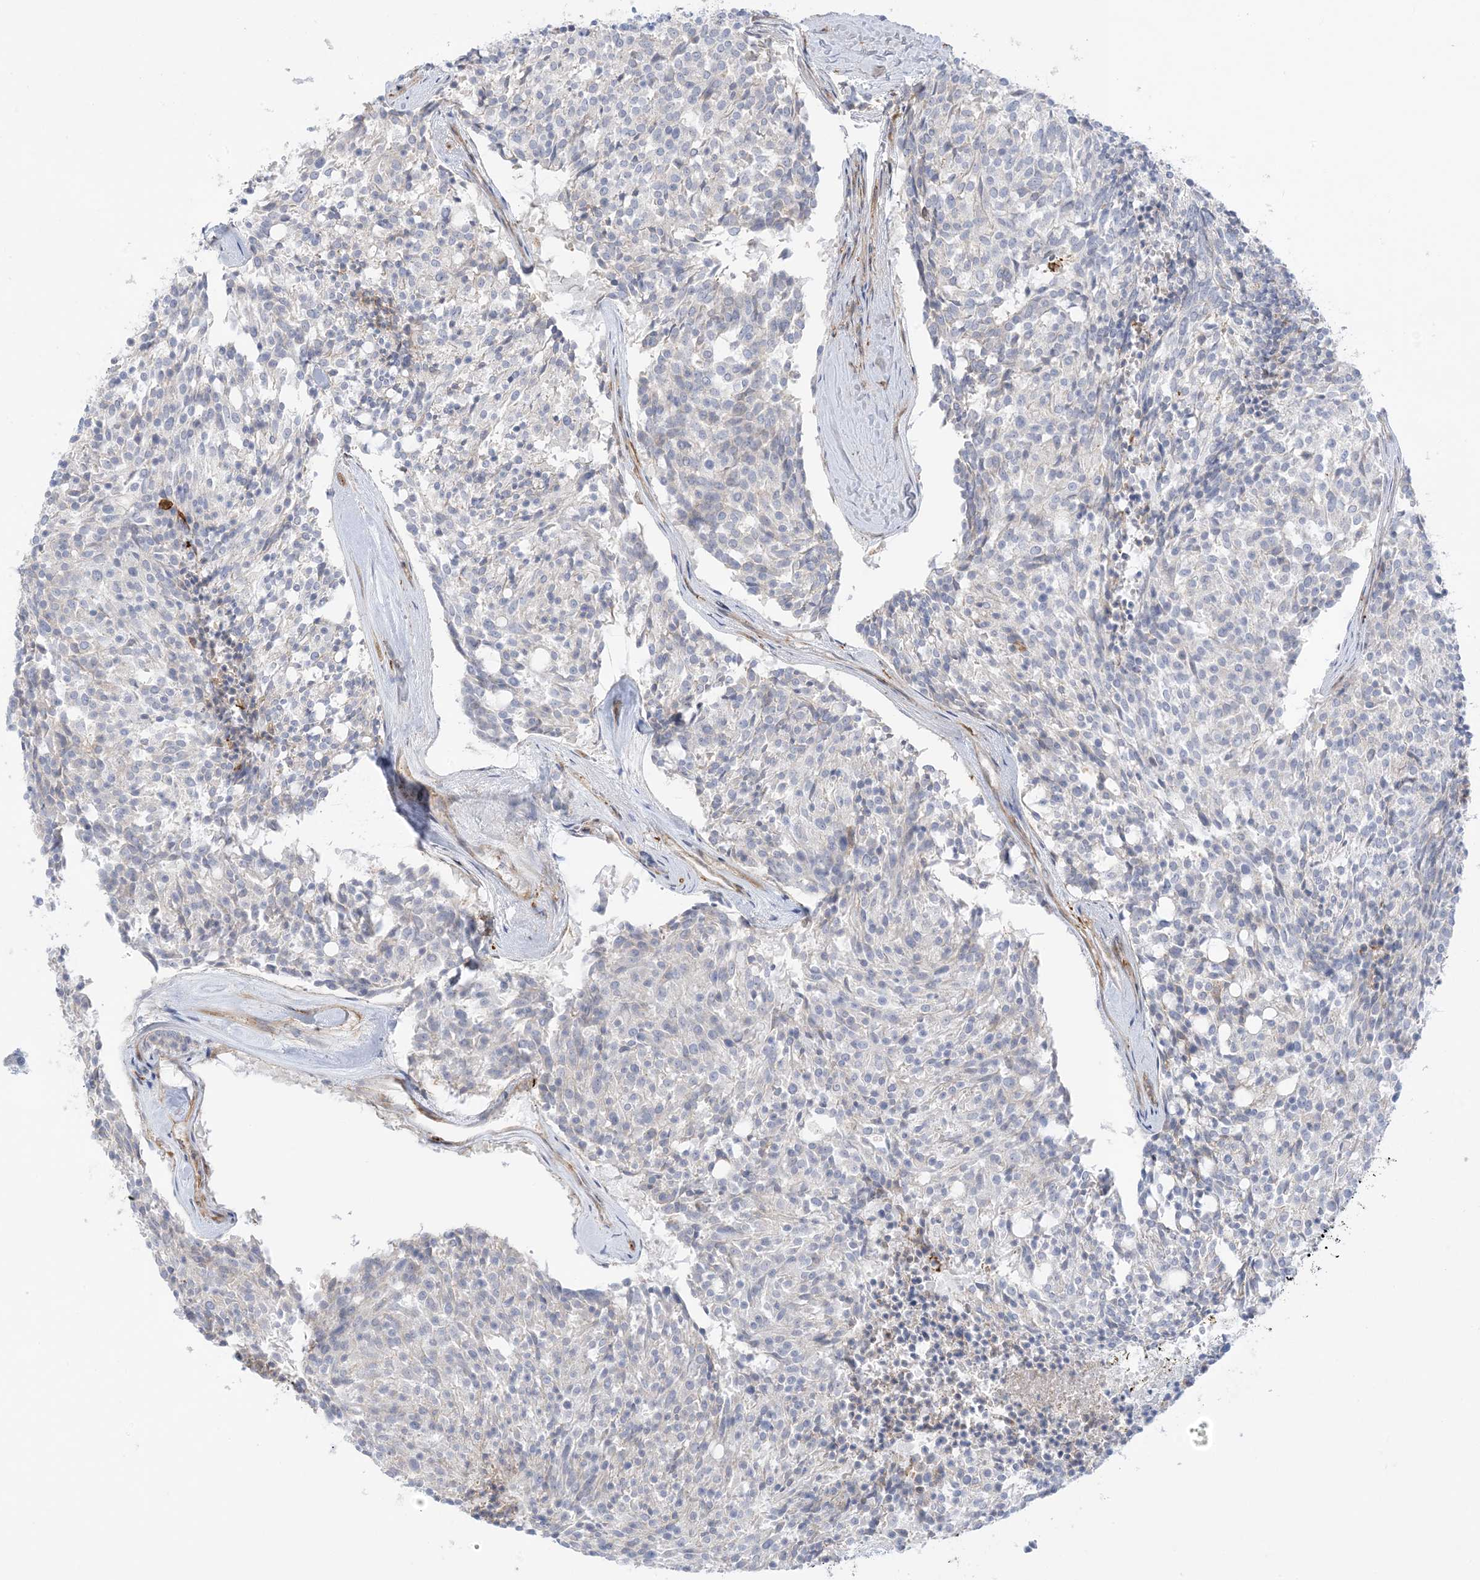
{"staining": {"intensity": "negative", "quantity": "none", "location": "none"}, "tissue": "carcinoid", "cell_type": "Tumor cells", "image_type": "cancer", "snomed": [{"axis": "morphology", "description": "Carcinoid, malignant, NOS"}, {"axis": "topography", "description": "Pancreas"}], "caption": "The immunohistochemistry image has no significant positivity in tumor cells of carcinoid tissue.", "gene": "ICMT", "patient": {"sex": "female", "age": 54}}